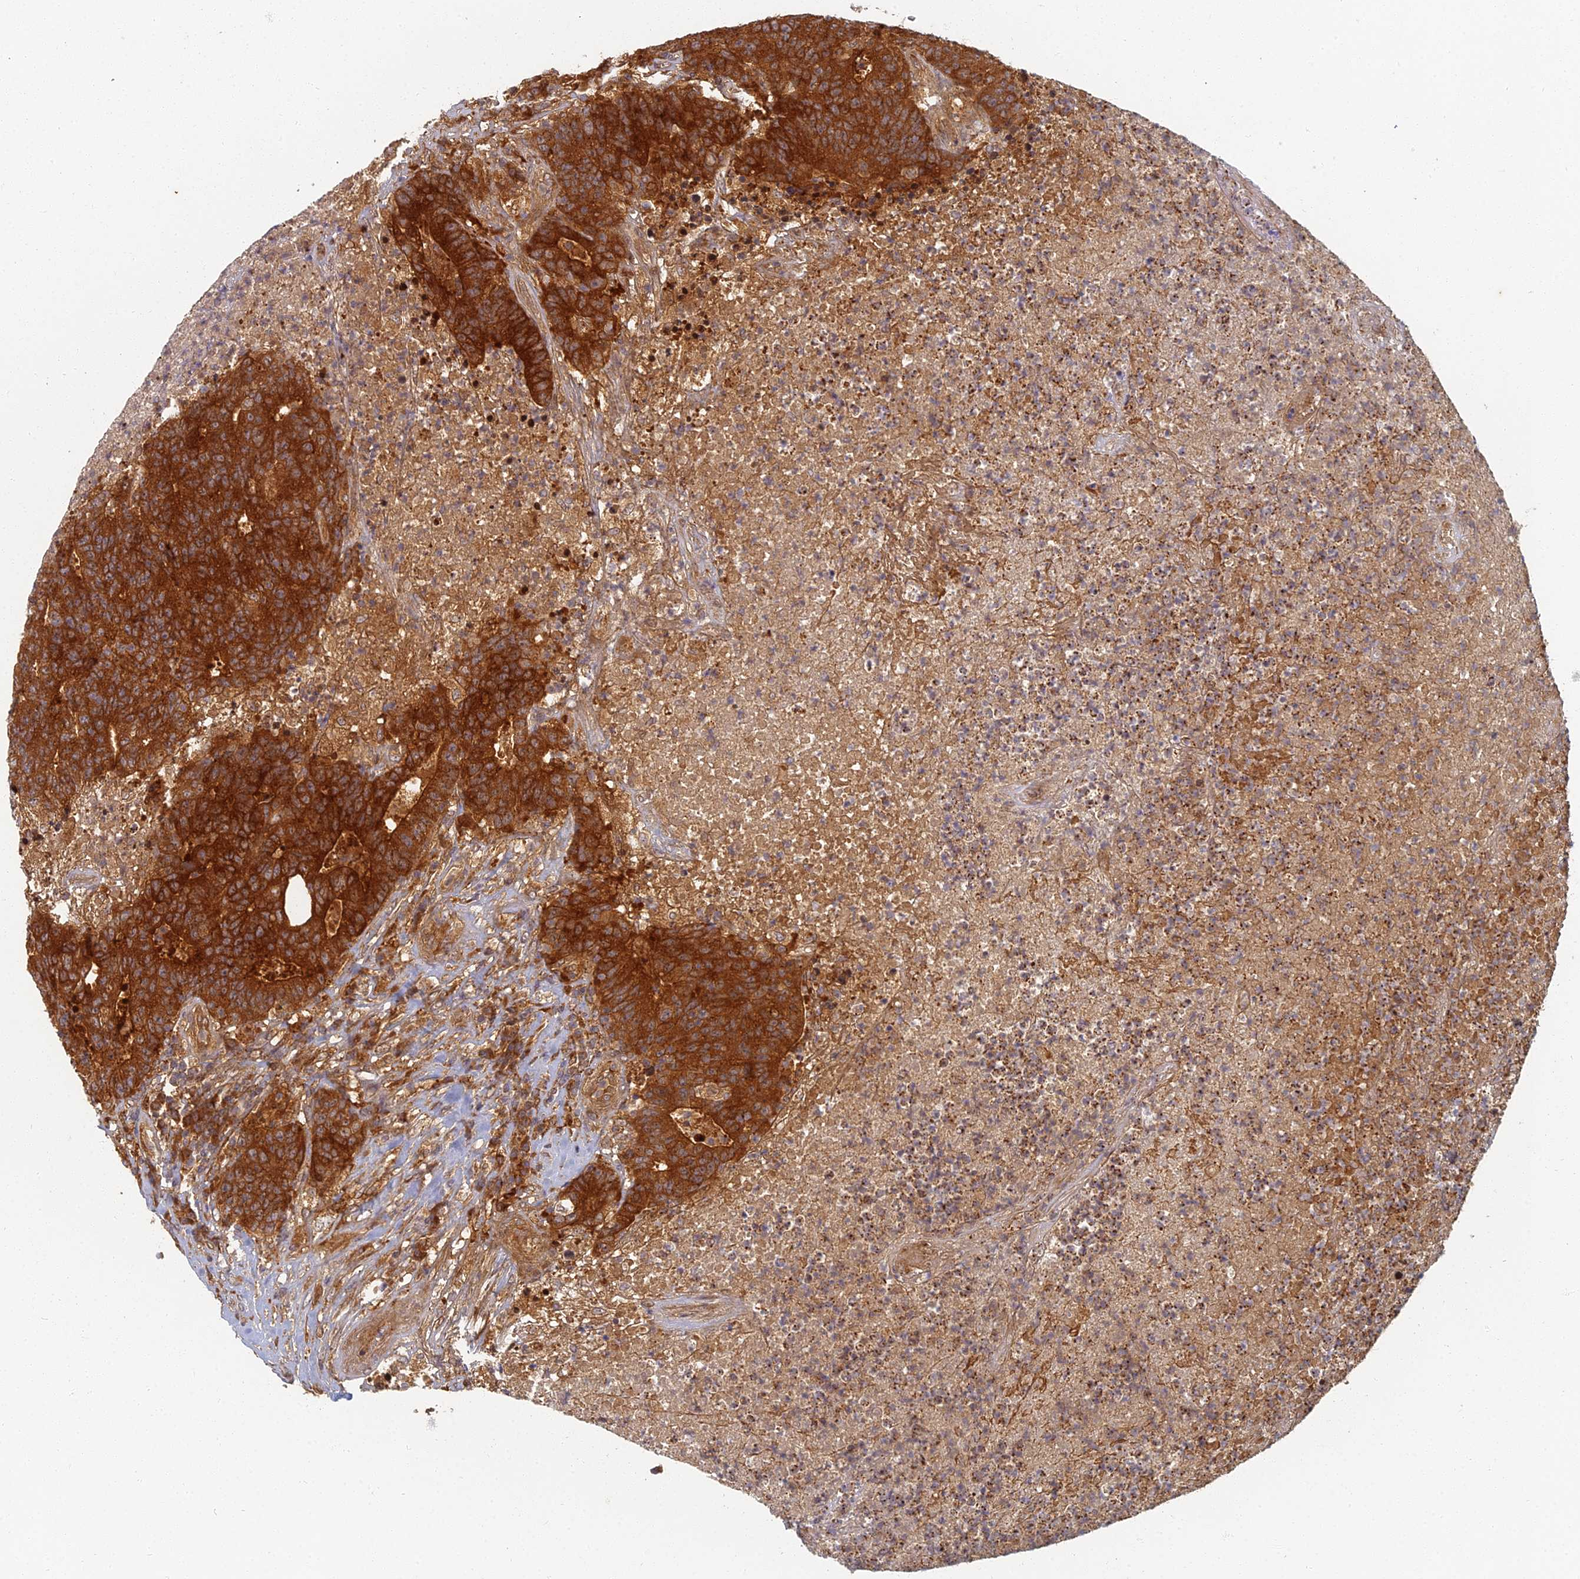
{"staining": {"intensity": "strong", "quantity": ">75%", "location": "cytoplasmic/membranous"}, "tissue": "colorectal cancer", "cell_type": "Tumor cells", "image_type": "cancer", "snomed": [{"axis": "morphology", "description": "Adenocarcinoma, NOS"}, {"axis": "topography", "description": "Colon"}], "caption": "DAB (3,3'-diaminobenzidine) immunohistochemical staining of colorectal adenocarcinoma exhibits strong cytoplasmic/membranous protein staining in approximately >75% of tumor cells. Nuclei are stained in blue.", "gene": "INO80D", "patient": {"sex": "female", "age": 75}}